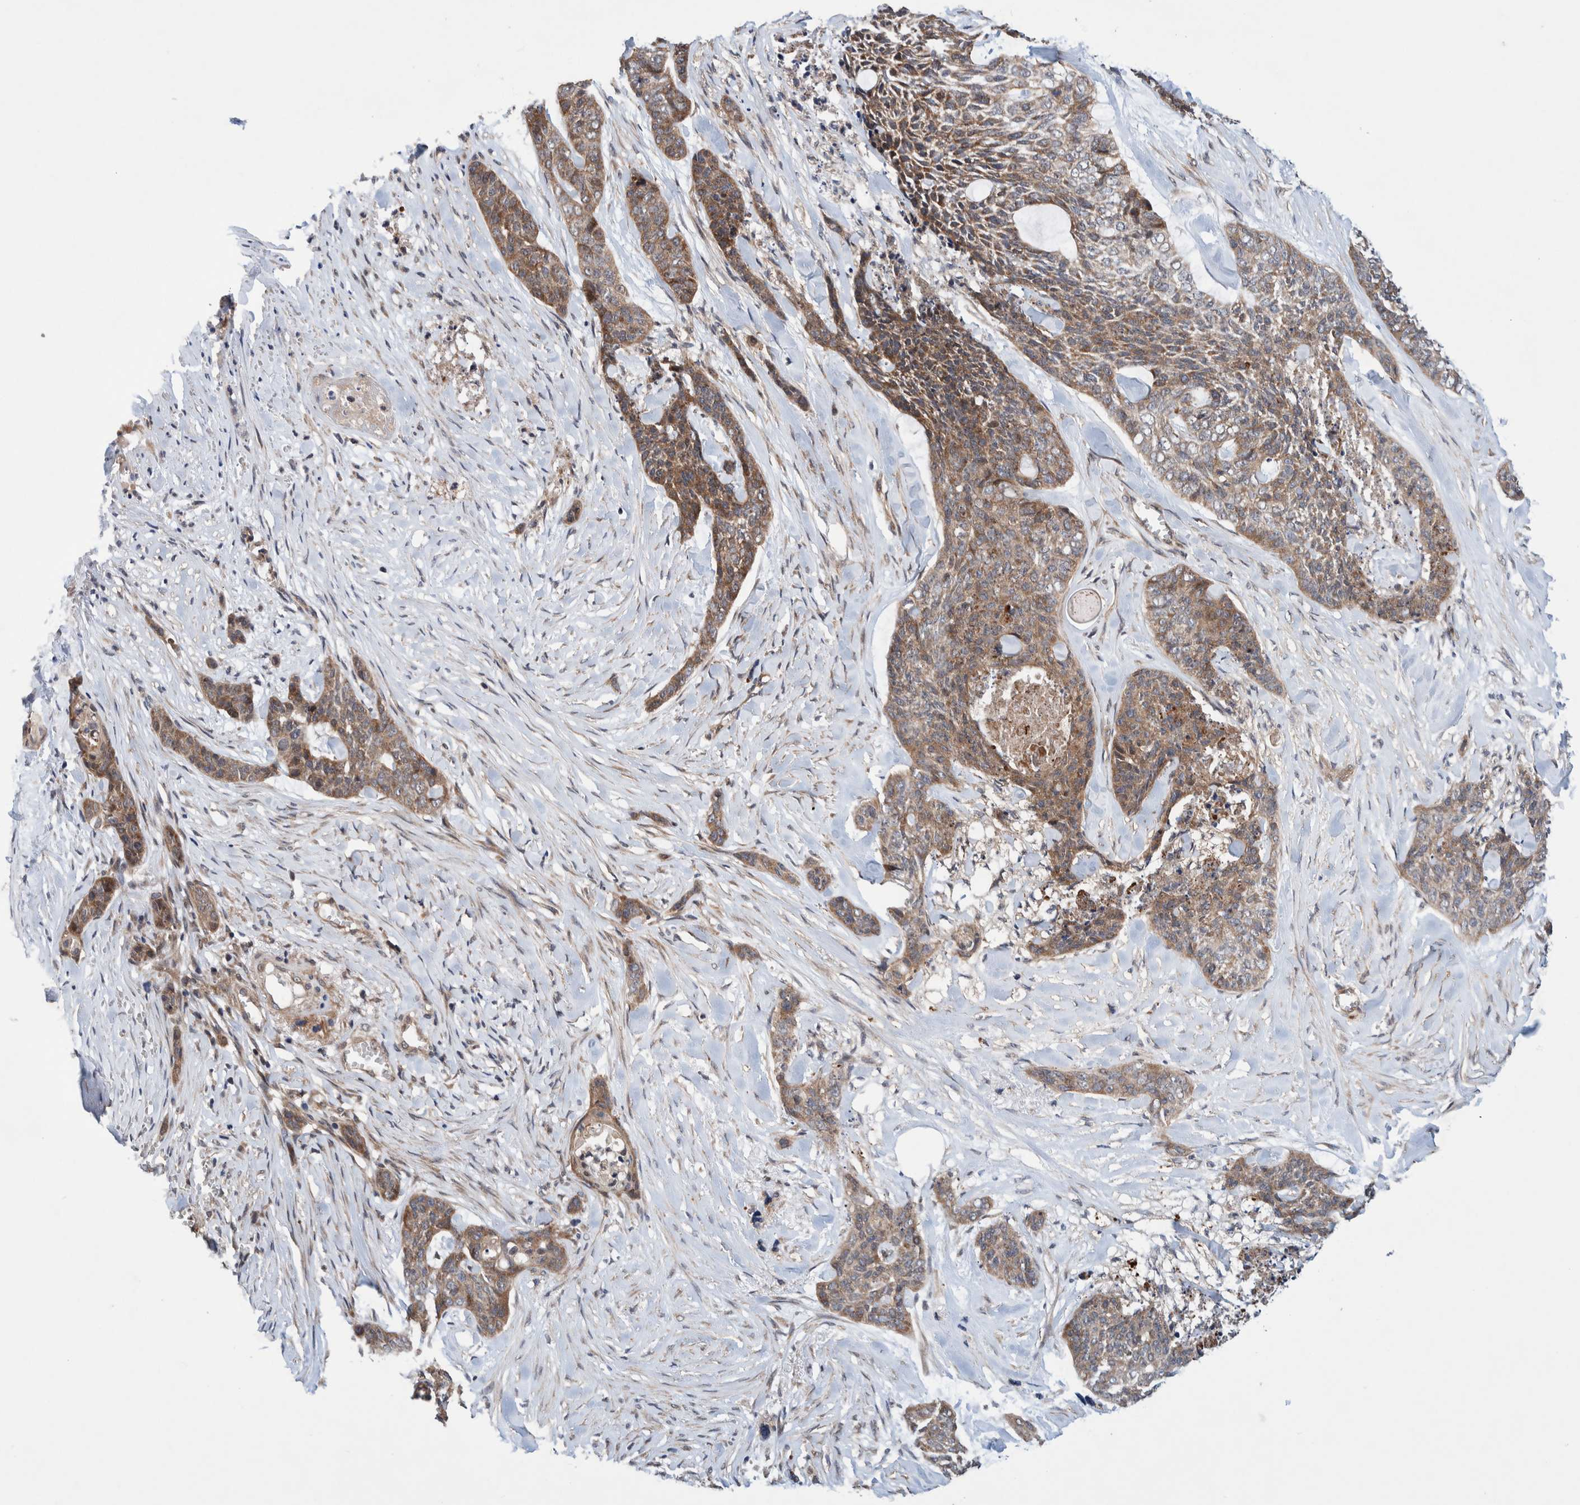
{"staining": {"intensity": "moderate", "quantity": ">75%", "location": "cytoplasmic/membranous"}, "tissue": "skin cancer", "cell_type": "Tumor cells", "image_type": "cancer", "snomed": [{"axis": "morphology", "description": "Basal cell carcinoma"}, {"axis": "topography", "description": "Skin"}], "caption": "Moderate cytoplasmic/membranous protein expression is identified in about >75% of tumor cells in skin basal cell carcinoma. (IHC, brightfield microscopy, high magnification).", "gene": "PIK3R6", "patient": {"sex": "female", "age": 64}}